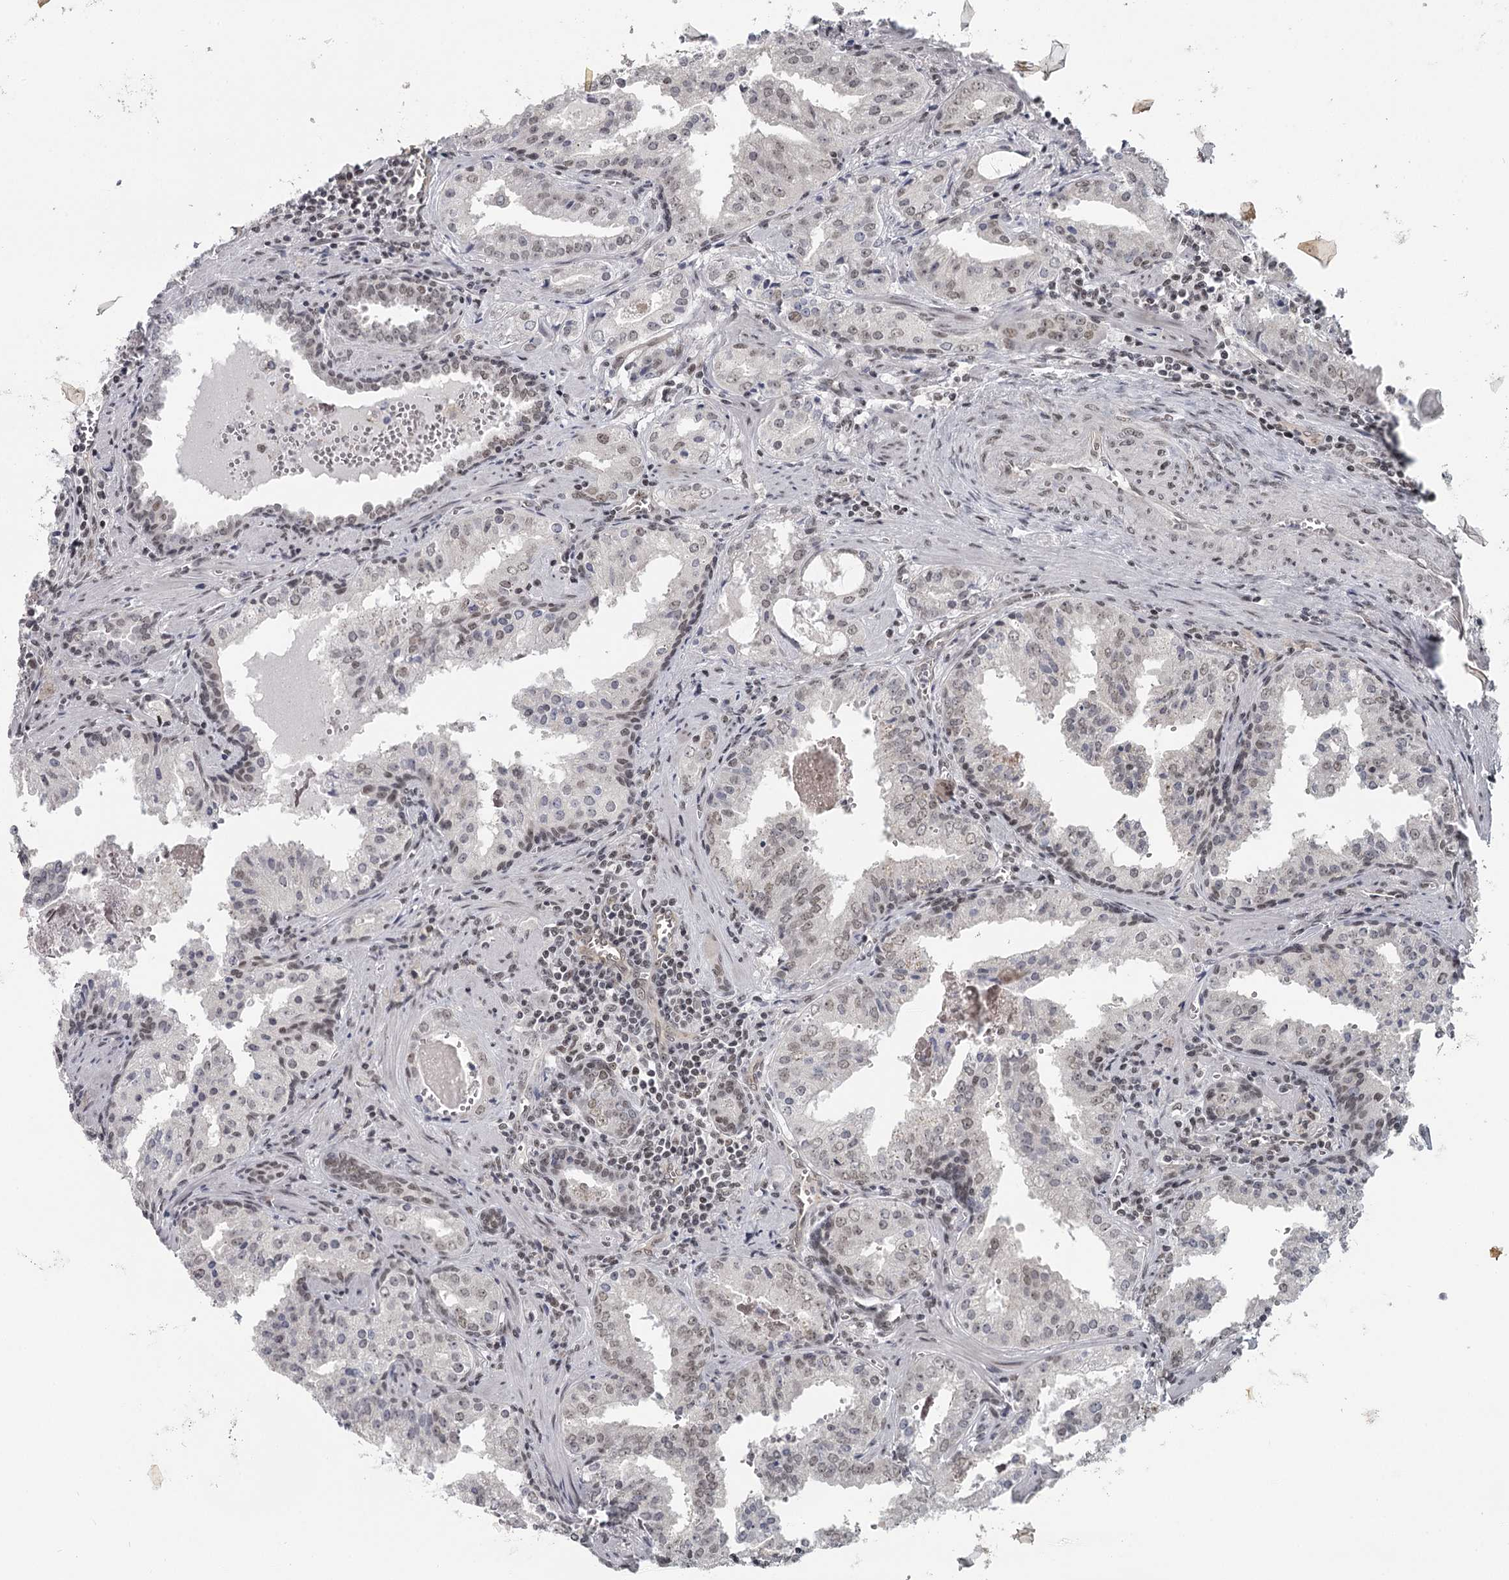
{"staining": {"intensity": "moderate", "quantity": "25%-75%", "location": "nuclear"}, "tissue": "prostate cancer", "cell_type": "Tumor cells", "image_type": "cancer", "snomed": [{"axis": "morphology", "description": "Adenocarcinoma, High grade"}, {"axis": "topography", "description": "Prostate"}], "caption": "Moderate nuclear expression for a protein is seen in about 25%-75% of tumor cells of prostate high-grade adenocarcinoma using immunohistochemistry.", "gene": "FAM13C", "patient": {"sex": "male", "age": 68}}